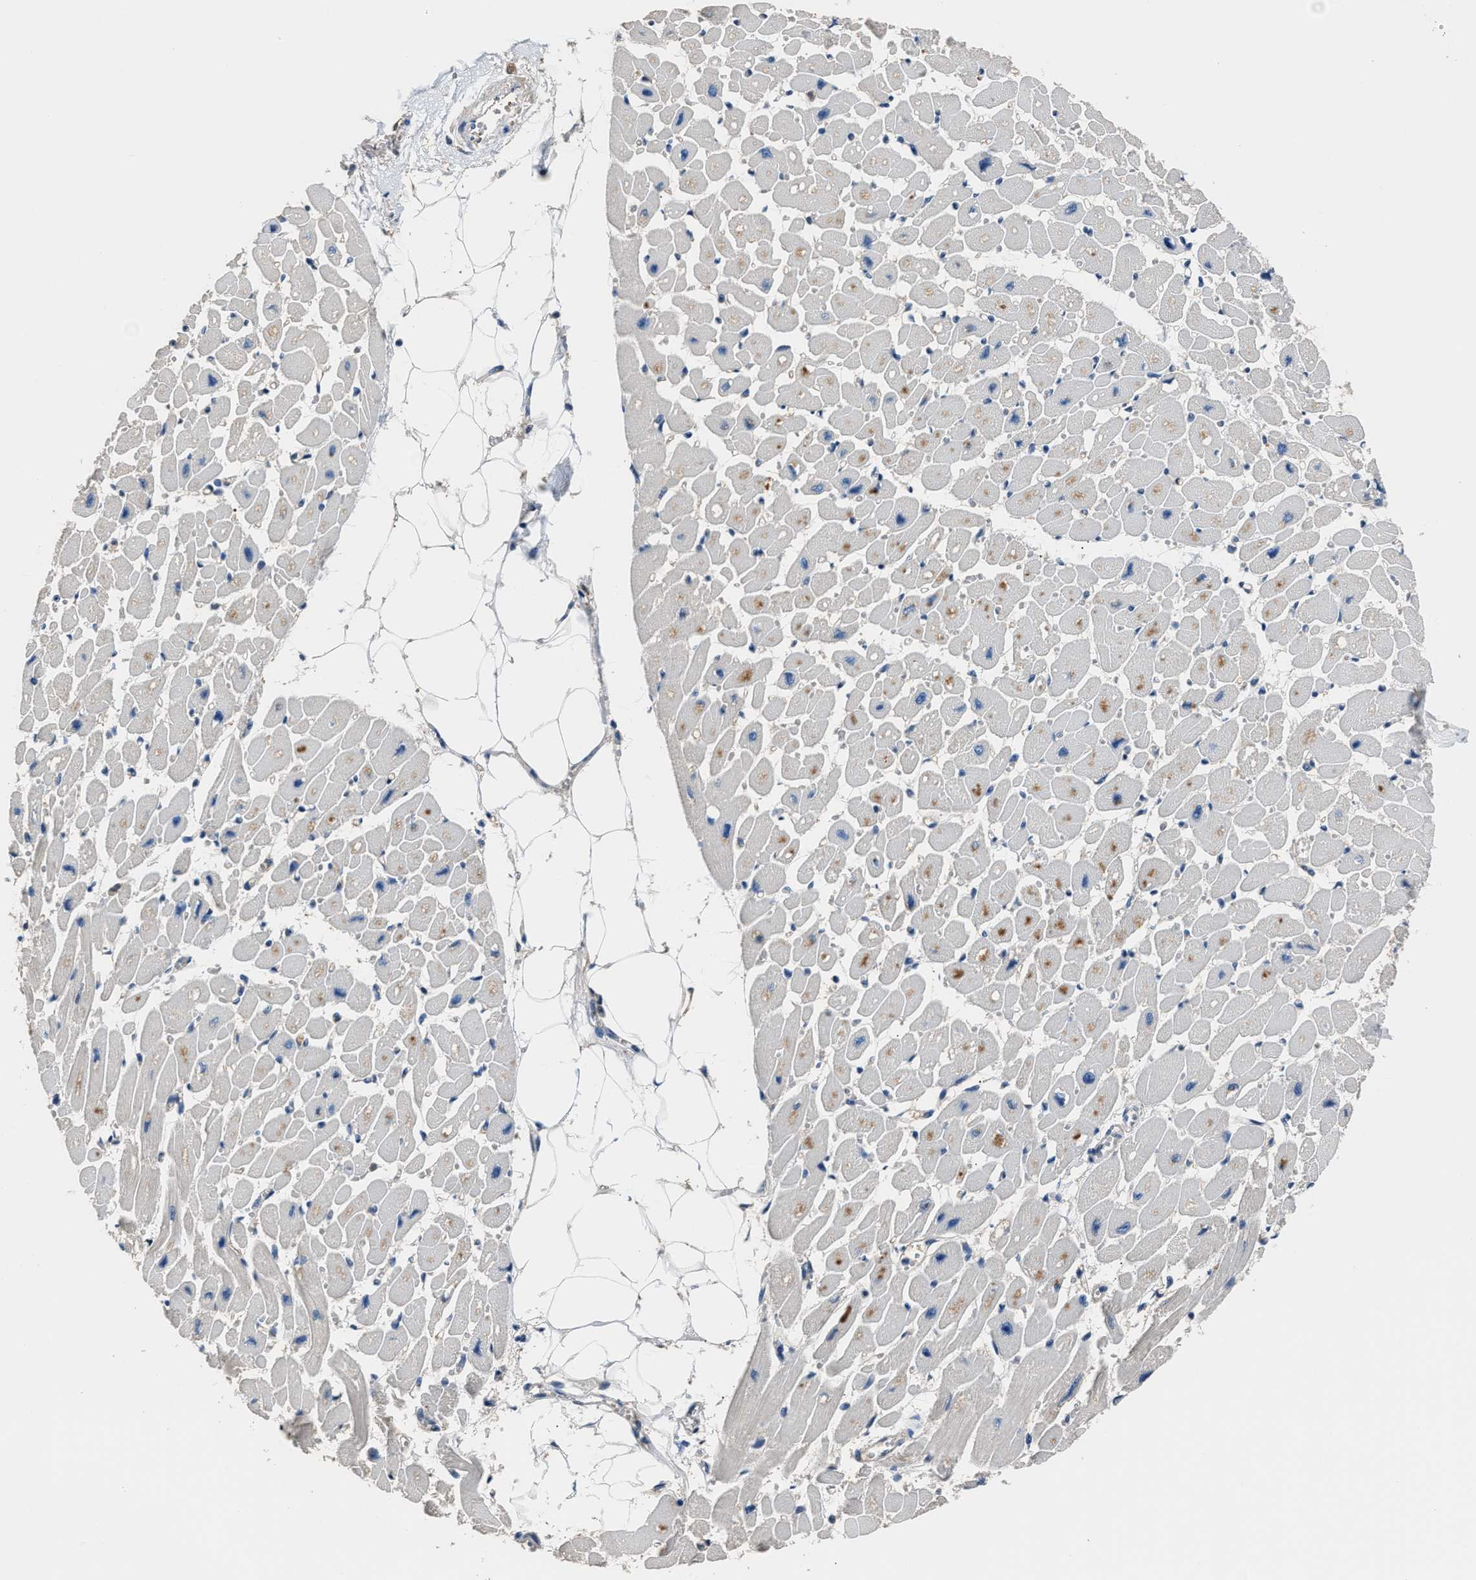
{"staining": {"intensity": "weak", "quantity": "25%-75%", "location": "cytoplasmic/membranous"}, "tissue": "heart muscle", "cell_type": "Cardiomyocytes", "image_type": "normal", "snomed": [{"axis": "morphology", "description": "Normal tissue, NOS"}, {"axis": "topography", "description": "Heart"}], "caption": "IHC staining of normal heart muscle, which reveals low levels of weak cytoplasmic/membranous positivity in approximately 25%-75% of cardiomyocytes indicating weak cytoplasmic/membranous protein staining. The staining was performed using DAB (brown) for protein detection and nuclei were counterstained in hematoxylin (blue).", "gene": "GSTP1", "patient": {"sex": "female", "age": 54}}